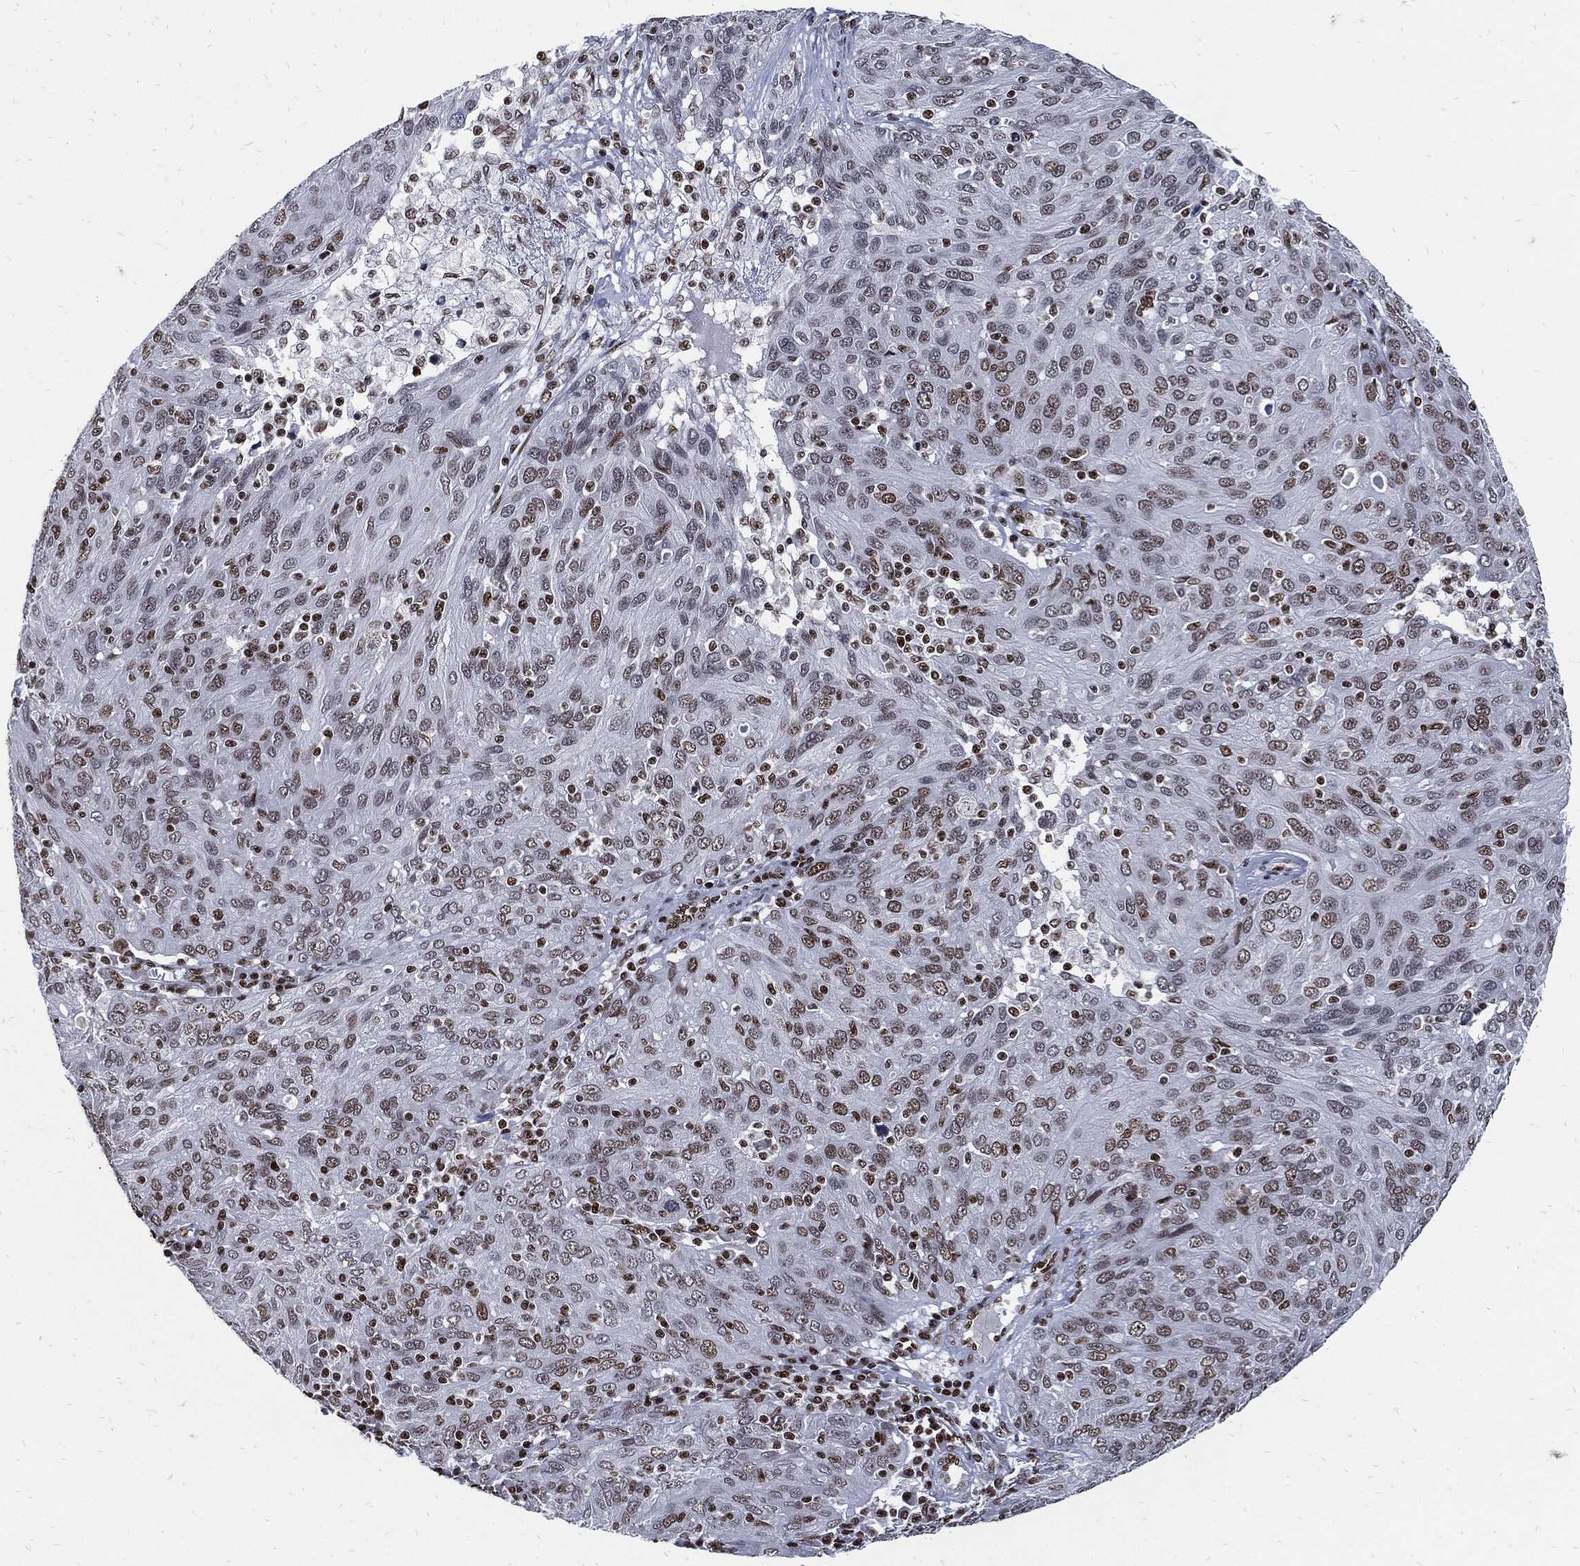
{"staining": {"intensity": "weak", "quantity": "<25%", "location": "nuclear"}, "tissue": "ovarian cancer", "cell_type": "Tumor cells", "image_type": "cancer", "snomed": [{"axis": "morphology", "description": "Carcinoma, endometroid"}, {"axis": "topography", "description": "Ovary"}], "caption": "Immunohistochemical staining of human ovarian cancer exhibits no significant expression in tumor cells.", "gene": "TERF2", "patient": {"sex": "female", "age": 50}}